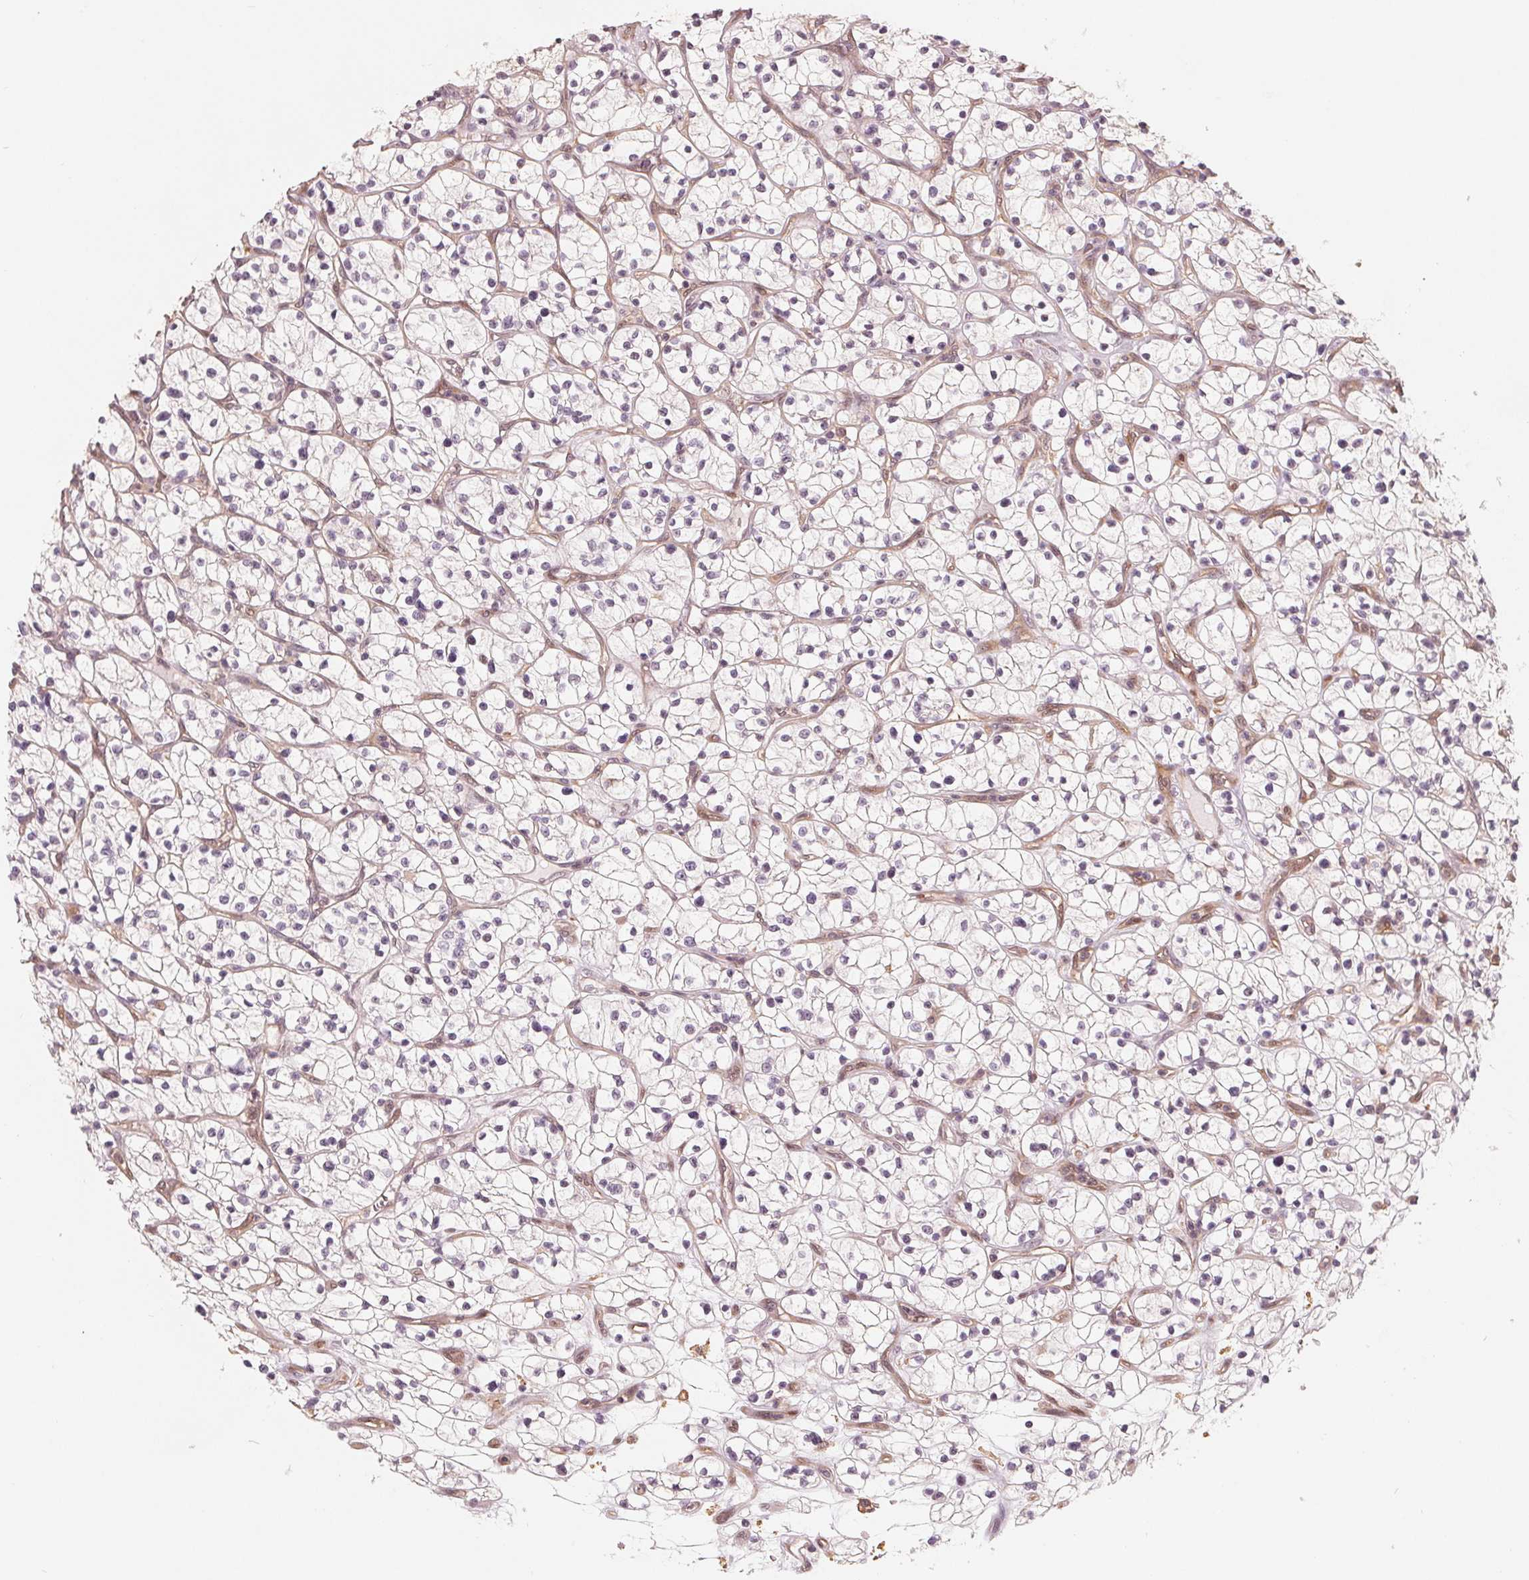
{"staining": {"intensity": "negative", "quantity": "none", "location": "none"}, "tissue": "renal cancer", "cell_type": "Tumor cells", "image_type": "cancer", "snomed": [{"axis": "morphology", "description": "Adenocarcinoma, NOS"}, {"axis": "topography", "description": "Kidney"}], "caption": "Renal cancer was stained to show a protein in brown. There is no significant positivity in tumor cells.", "gene": "IL9R", "patient": {"sex": "female", "age": 64}}